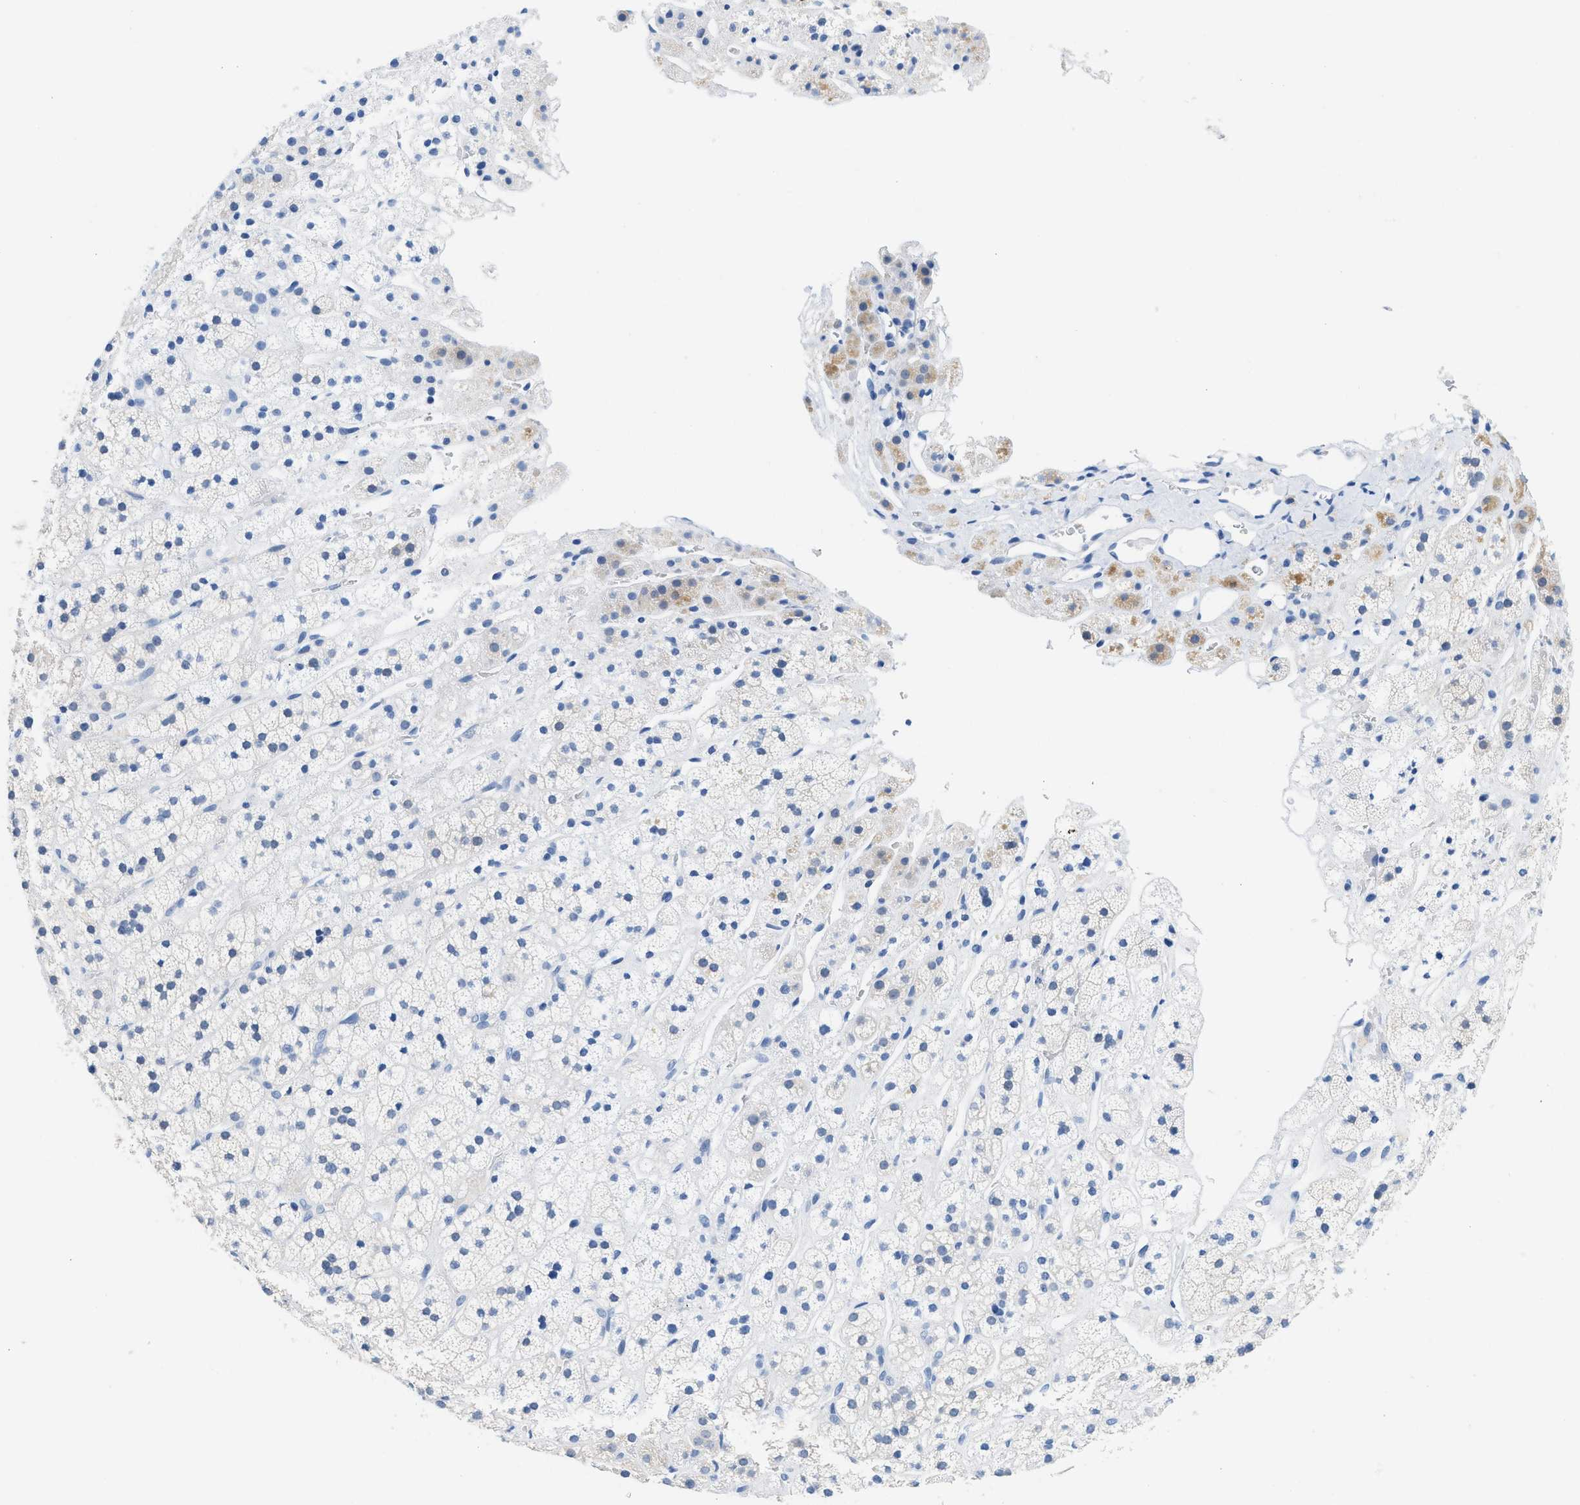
{"staining": {"intensity": "weak", "quantity": "<25%", "location": "cytoplasmic/membranous"}, "tissue": "adrenal gland", "cell_type": "Glandular cells", "image_type": "normal", "snomed": [{"axis": "morphology", "description": "Normal tissue, NOS"}, {"axis": "topography", "description": "Adrenal gland"}], "caption": "A micrograph of adrenal gland stained for a protein shows no brown staining in glandular cells. (DAB immunohistochemistry (IHC), high magnification).", "gene": "BPGM", "patient": {"sex": "male", "age": 56}}